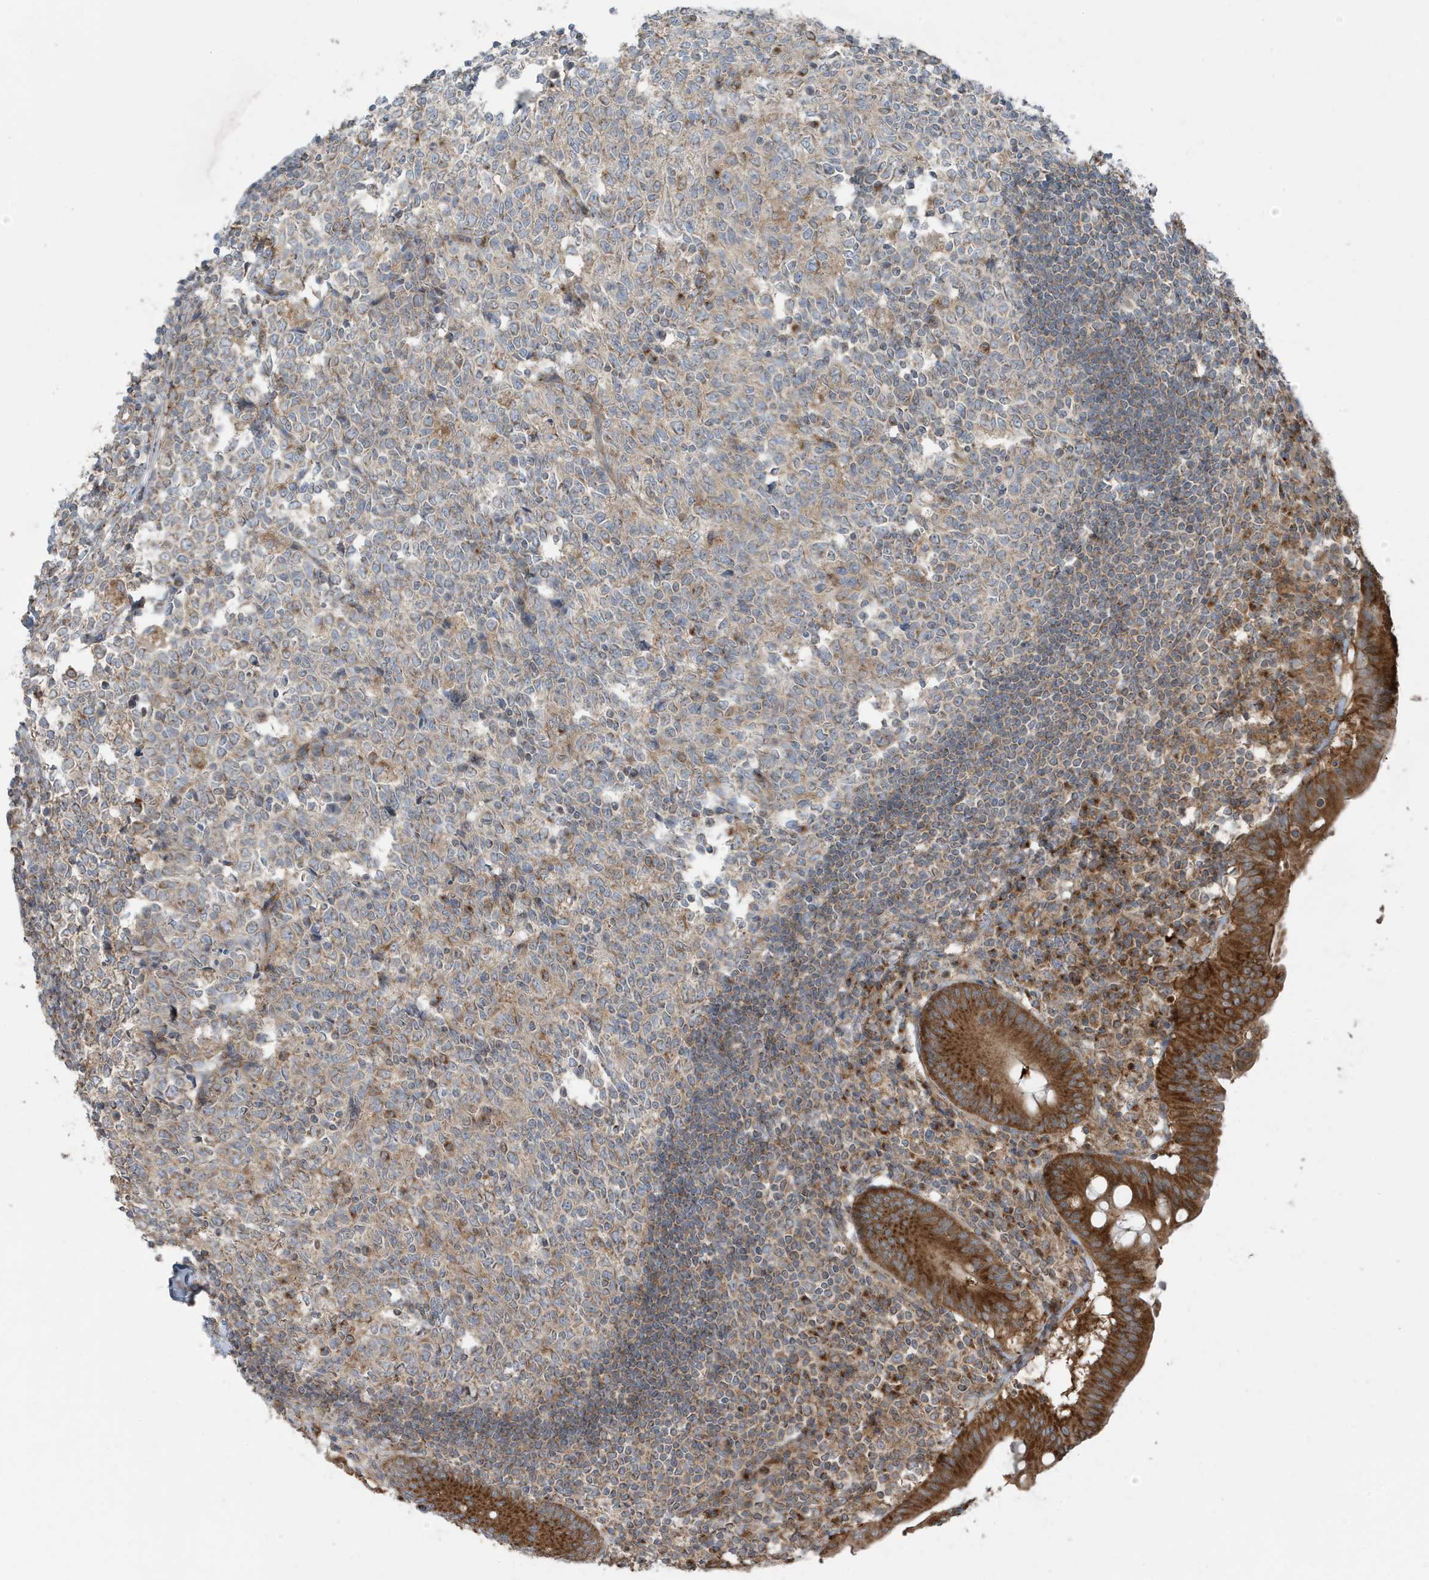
{"staining": {"intensity": "strong", "quantity": ">75%", "location": "cytoplasmic/membranous"}, "tissue": "appendix", "cell_type": "Glandular cells", "image_type": "normal", "snomed": [{"axis": "morphology", "description": "Normal tissue, NOS"}, {"axis": "topography", "description": "Appendix"}], "caption": "An image of human appendix stained for a protein shows strong cytoplasmic/membranous brown staining in glandular cells.", "gene": "GOLGA4", "patient": {"sex": "female", "age": 54}}